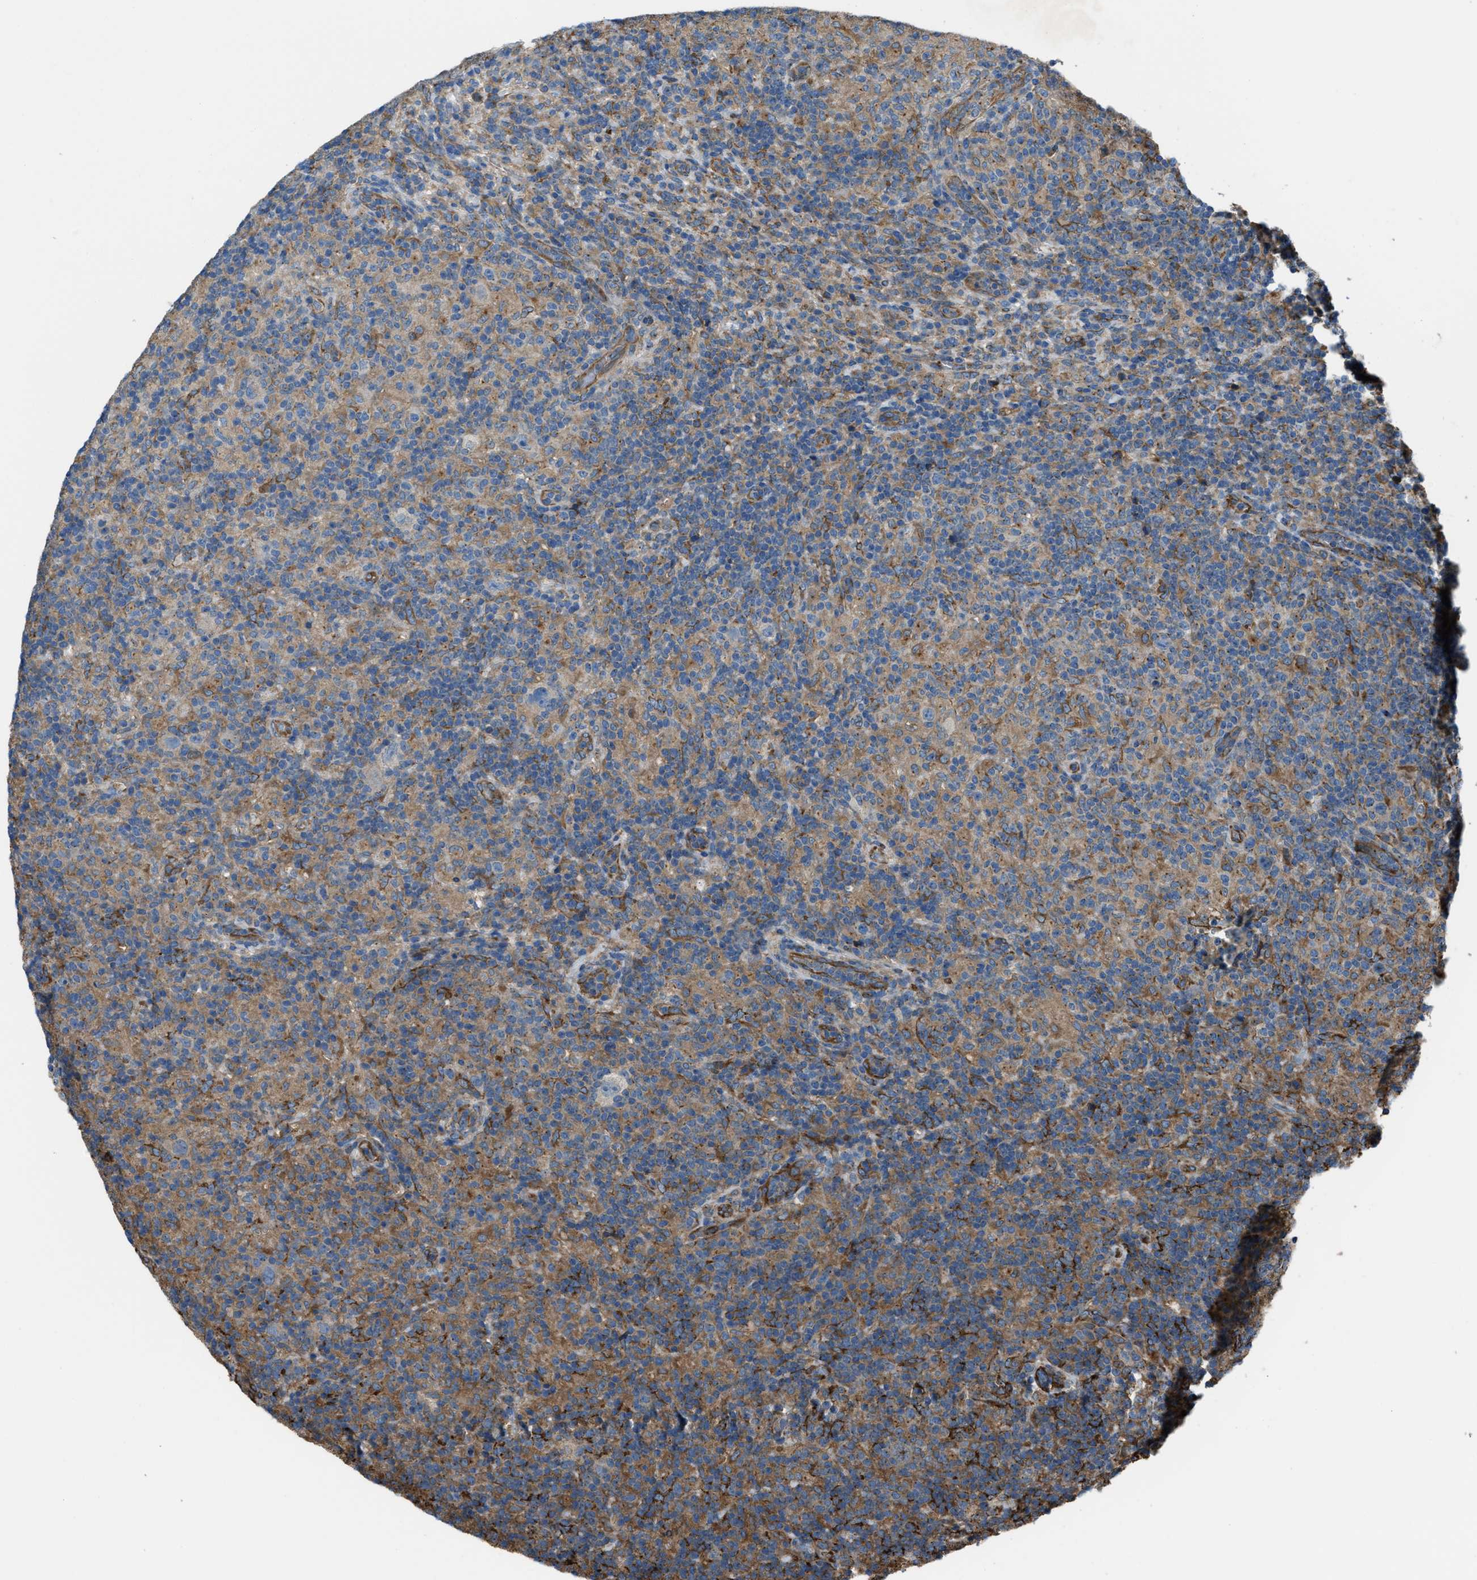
{"staining": {"intensity": "moderate", "quantity": ">75%", "location": "cytoplasmic/membranous"}, "tissue": "lymphoma", "cell_type": "Tumor cells", "image_type": "cancer", "snomed": [{"axis": "morphology", "description": "Hodgkin's disease, NOS"}, {"axis": "topography", "description": "Lymph node"}], "caption": "DAB (3,3'-diaminobenzidine) immunohistochemical staining of human lymphoma shows moderate cytoplasmic/membranous protein positivity in about >75% of tumor cells. Nuclei are stained in blue.", "gene": "TRPC1", "patient": {"sex": "male", "age": 70}}